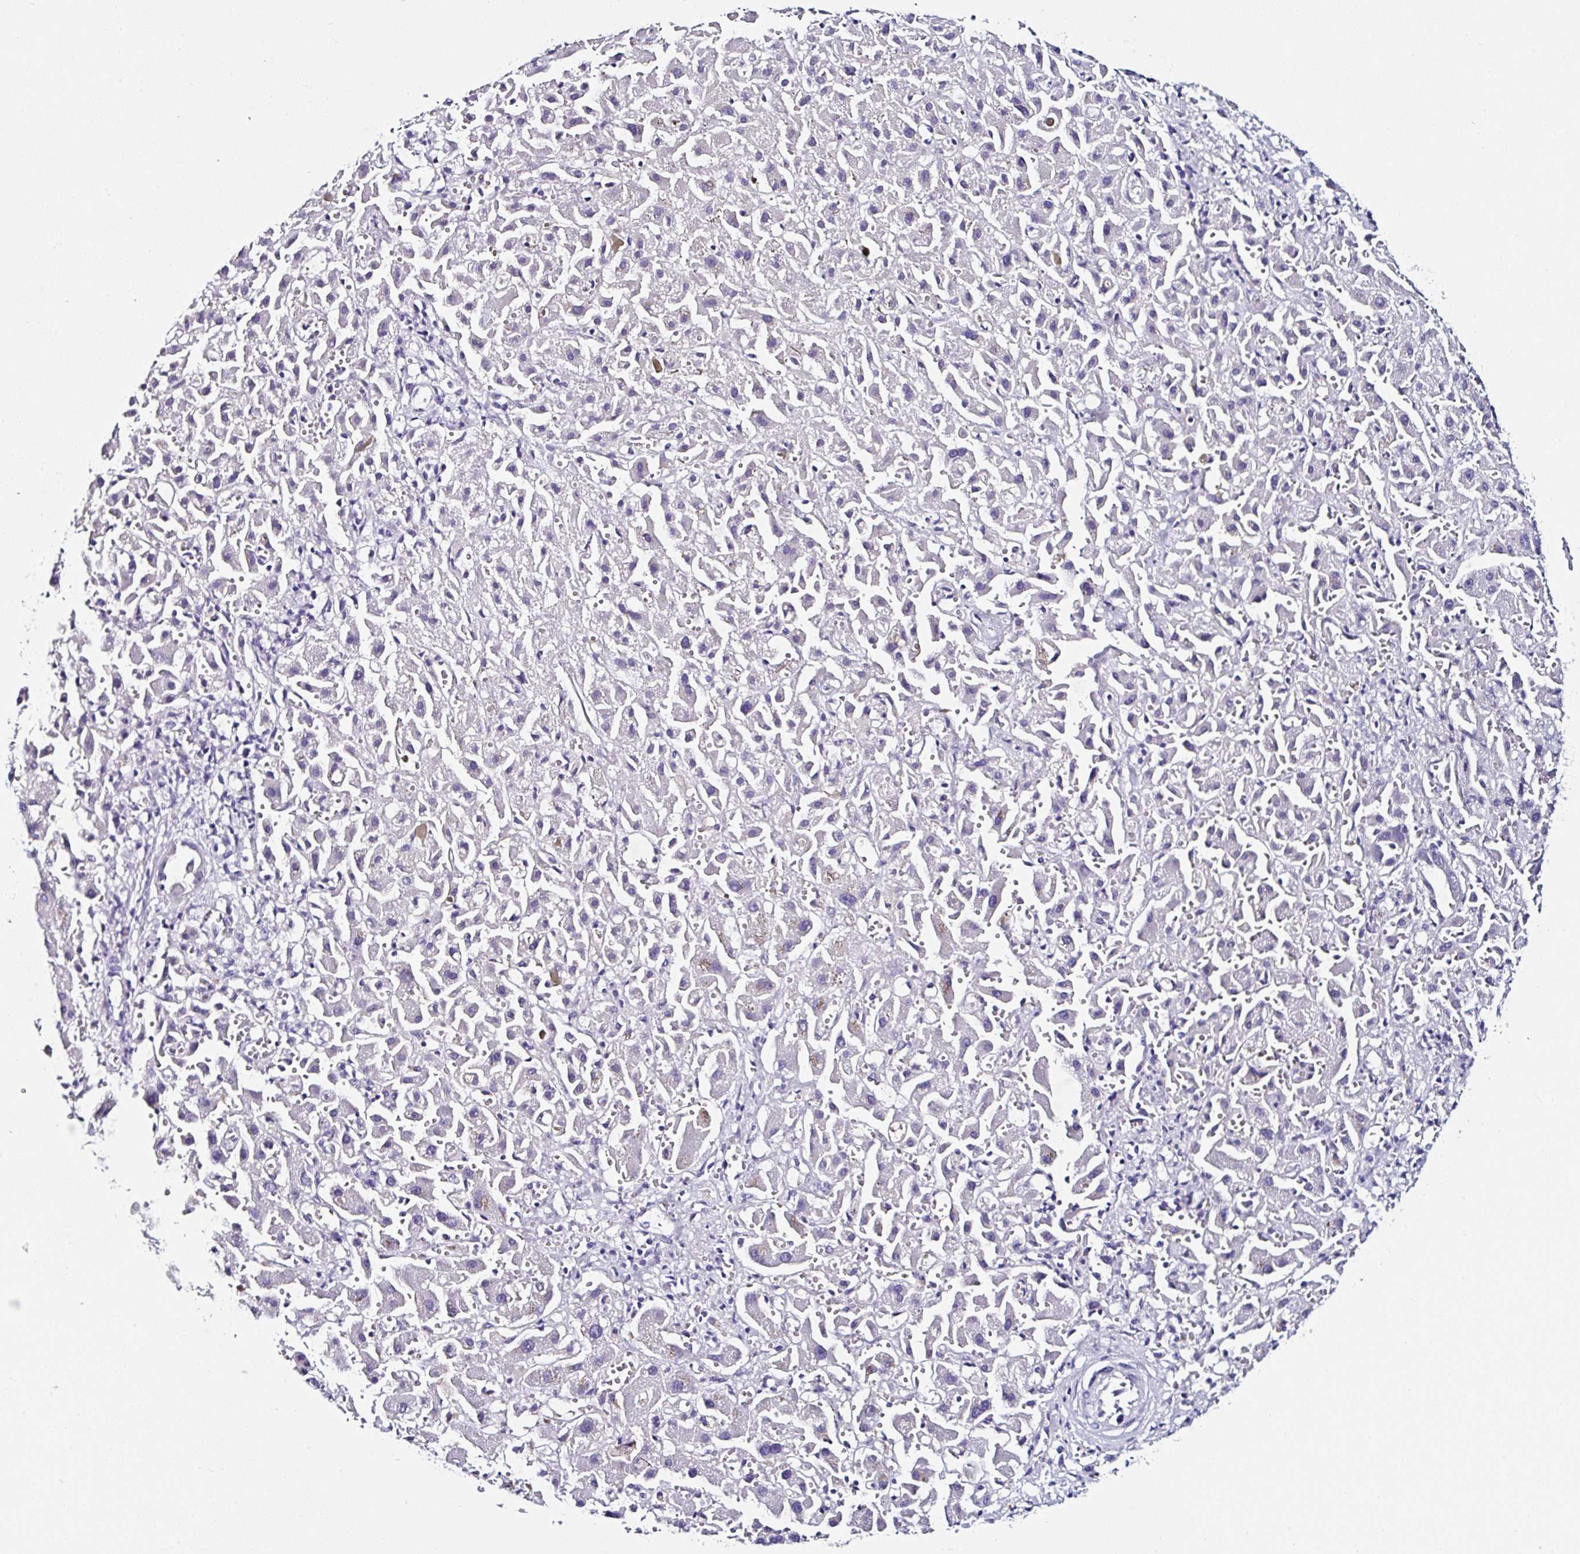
{"staining": {"intensity": "negative", "quantity": "none", "location": "none"}, "tissue": "liver cancer", "cell_type": "Tumor cells", "image_type": "cancer", "snomed": [{"axis": "morphology", "description": "Cholangiocarcinoma"}, {"axis": "topography", "description": "Liver"}], "caption": "This is a histopathology image of immunohistochemistry staining of cholangiocarcinoma (liver), which shows no expression in tumor cells.", "gene": "TMPRSS11E", "patient": {"sex": "female", "age": 52}}